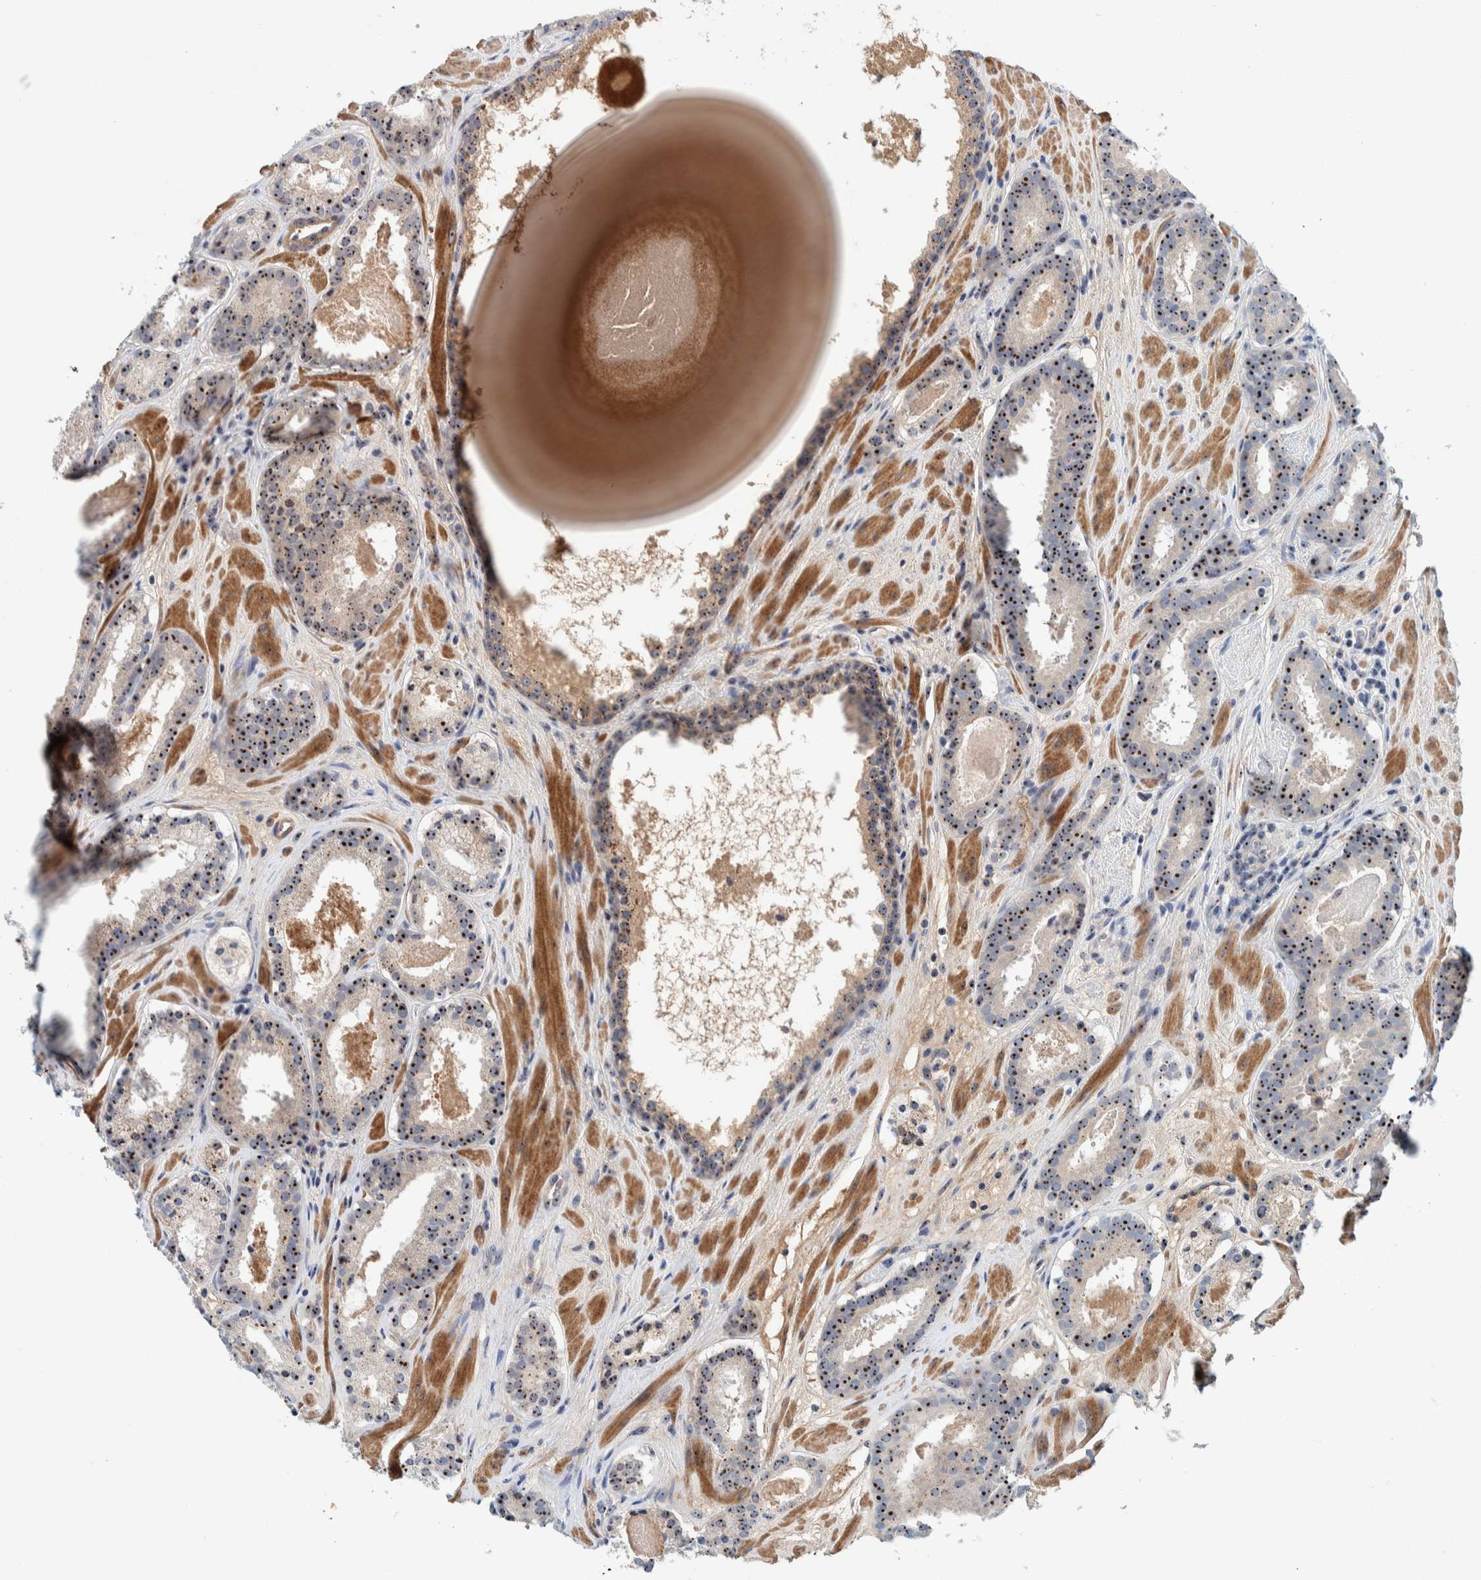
{"staining": {"intensity": "strong", "quantity": ">75%", "location": "nuclear"}, "tissue": "prostate cancer", "cell_type": "Tumor cells", "image_type": "cancer", "snomed": [{"axis": "morphology", "description": "Adenocarcinoma, Low grade"}, {"axis": "topography", "description": "Prostate"}], "caption": "Prostate adenocarcinoma (low-grade) stained with a protein marker displays strong staining in tumor cells.", "gene": "NOL11", "patient": {"sex": "male", "age": 69}}